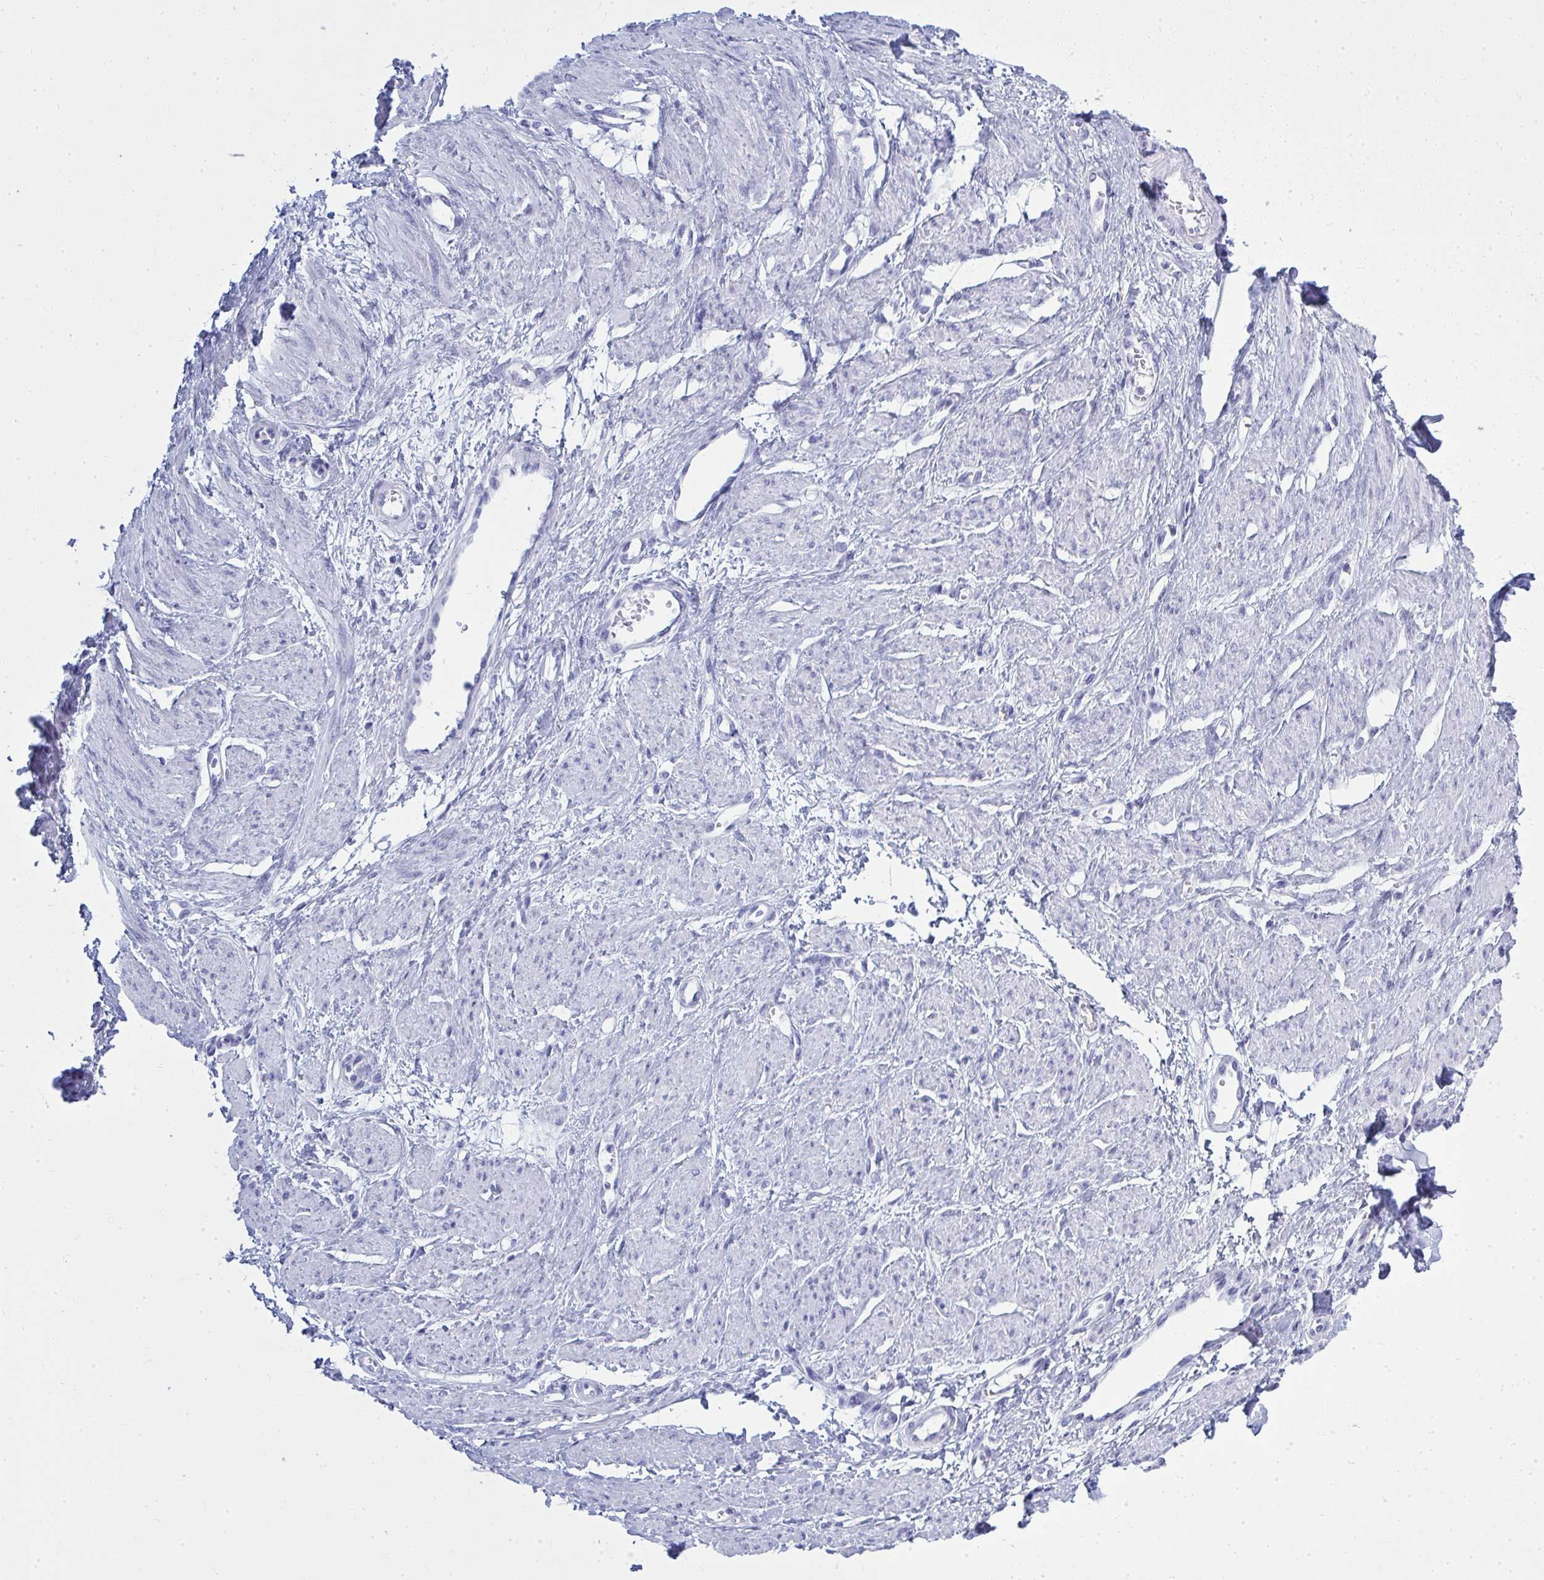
{"staining": {"intensity": "negative", "quantity": "none", "location": "none"}, "tissue": "smooth muscle", "cell_type": "Smooth muscle cells", "image_type": "normal", "snomed": [{"axis": "morphology", "description": "Normal tissue, NOS"}, {"axis": "topography", "description": "Smooth muscle"}, {"axis": "topography", "description": "Uterus"}], "caption": "Immunohistochemical staining of benign smooth muscle displays no significant expression in smooth muscle cells. The staining was performed using DAB (3,3'-diaminobenzidine) to visualize the protein expression in brown, while the nuclei were stained in blue with hematoxylin (Magnification: 20x).", "gene": "QDPR", "patient": {"sex": "female", "age": 39}}